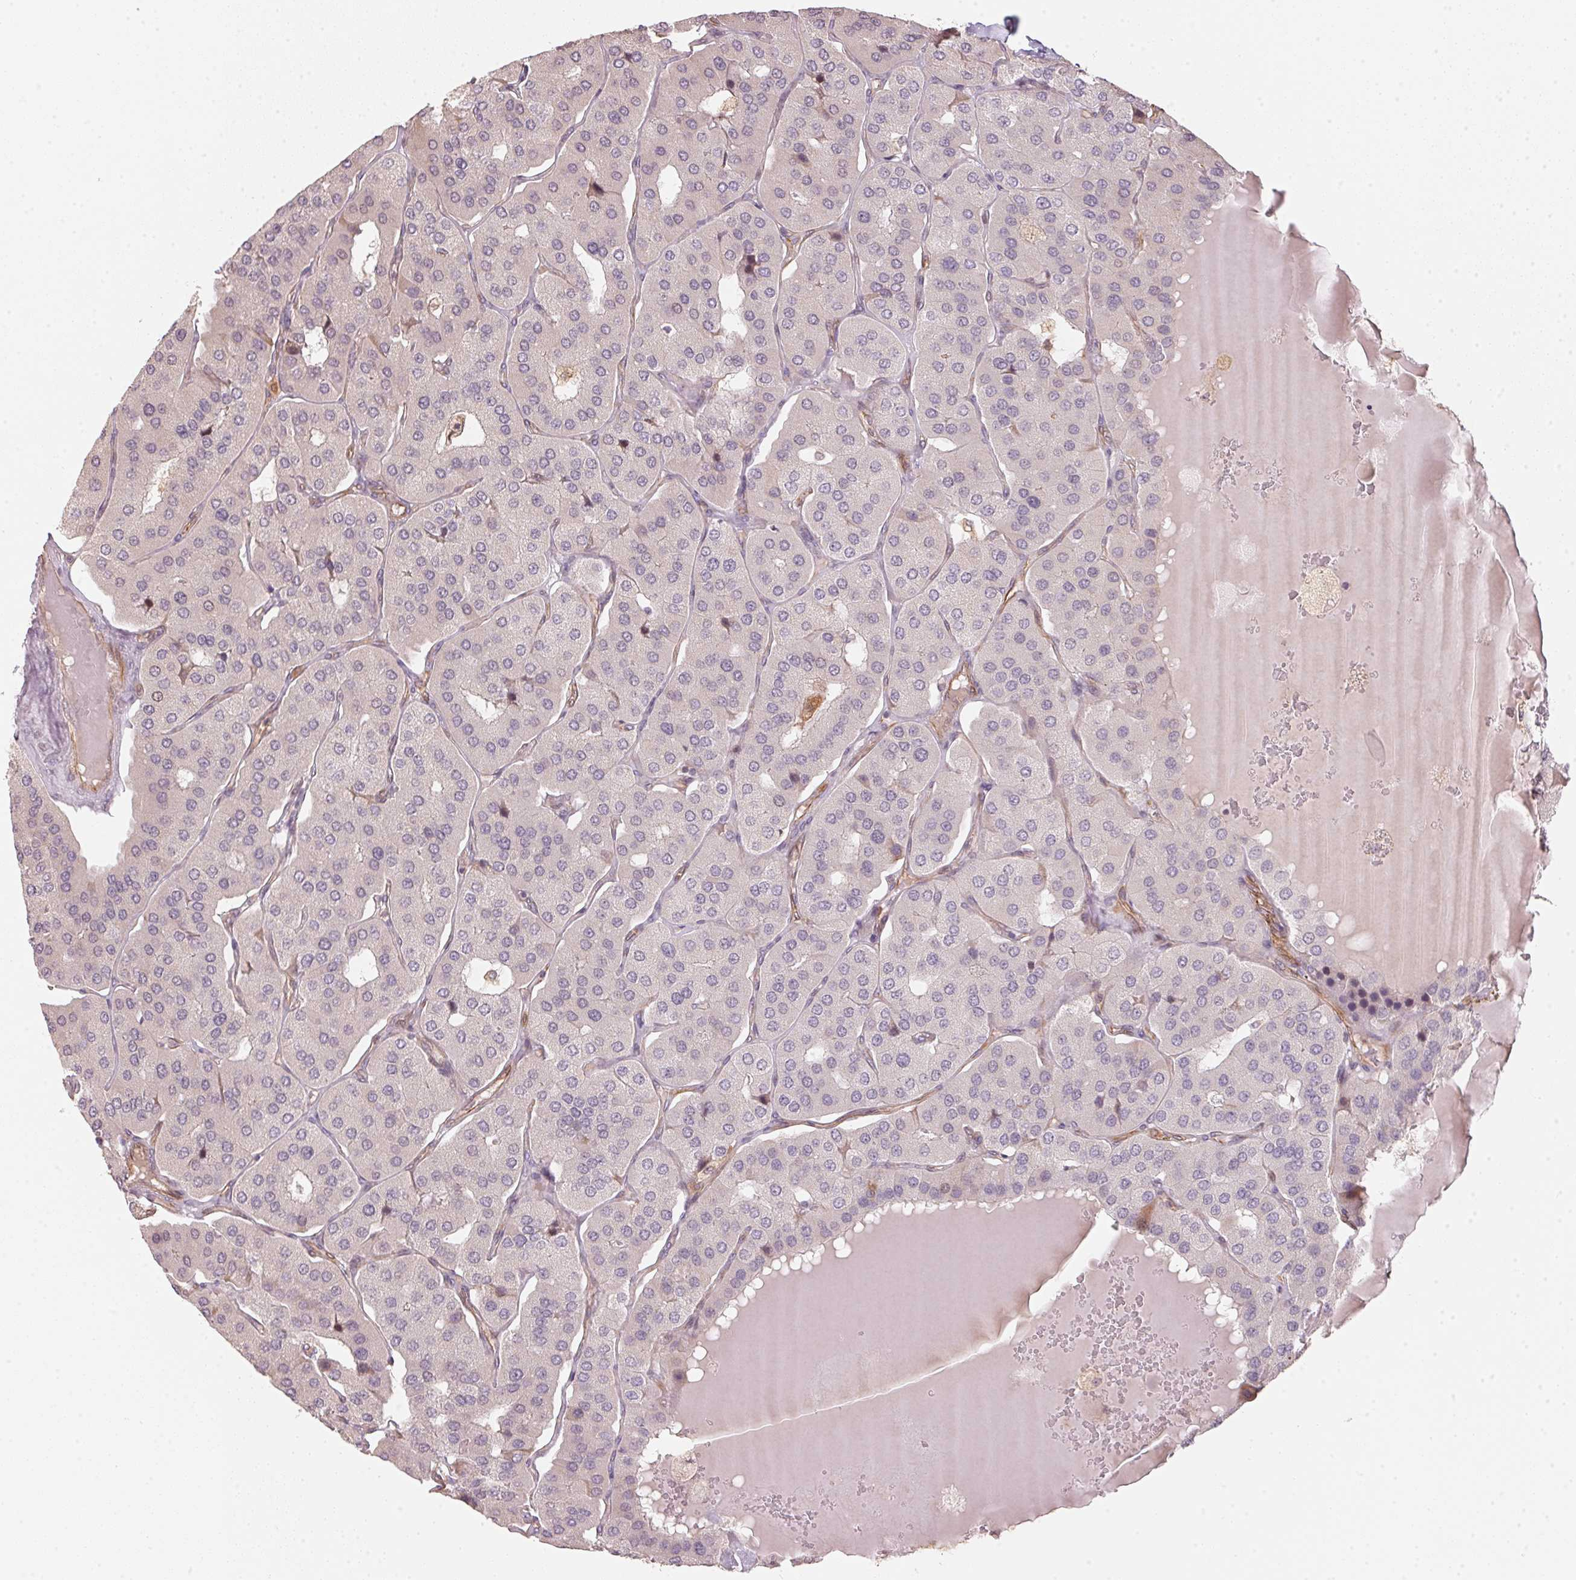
{"staining": {"intensity": "negative", "quantity": "none", "location": "none"}, "tissue": "parathyroid gland", "cell_type": "Glandular cells", "image_type": "normal", "snomed": [{"axis": "morphology", "description": "Normal tissue, NOS"}, {"axis": "morphology", "description": "Adenoma, NOS"}, {"axis": "topography", "description": "Parathyroid gland"}], "caption": "Photomicrograph shows no protein positivity in glandular cells of unremarkable parathyroid gland. The staining is performed using DAB (3,3'-diaminobenzidine) brown chromogen with nuclei counter-stained in using hematoxylin.", "gene": "FOXR2", "patient": {"sex": "female", "age": 86}}